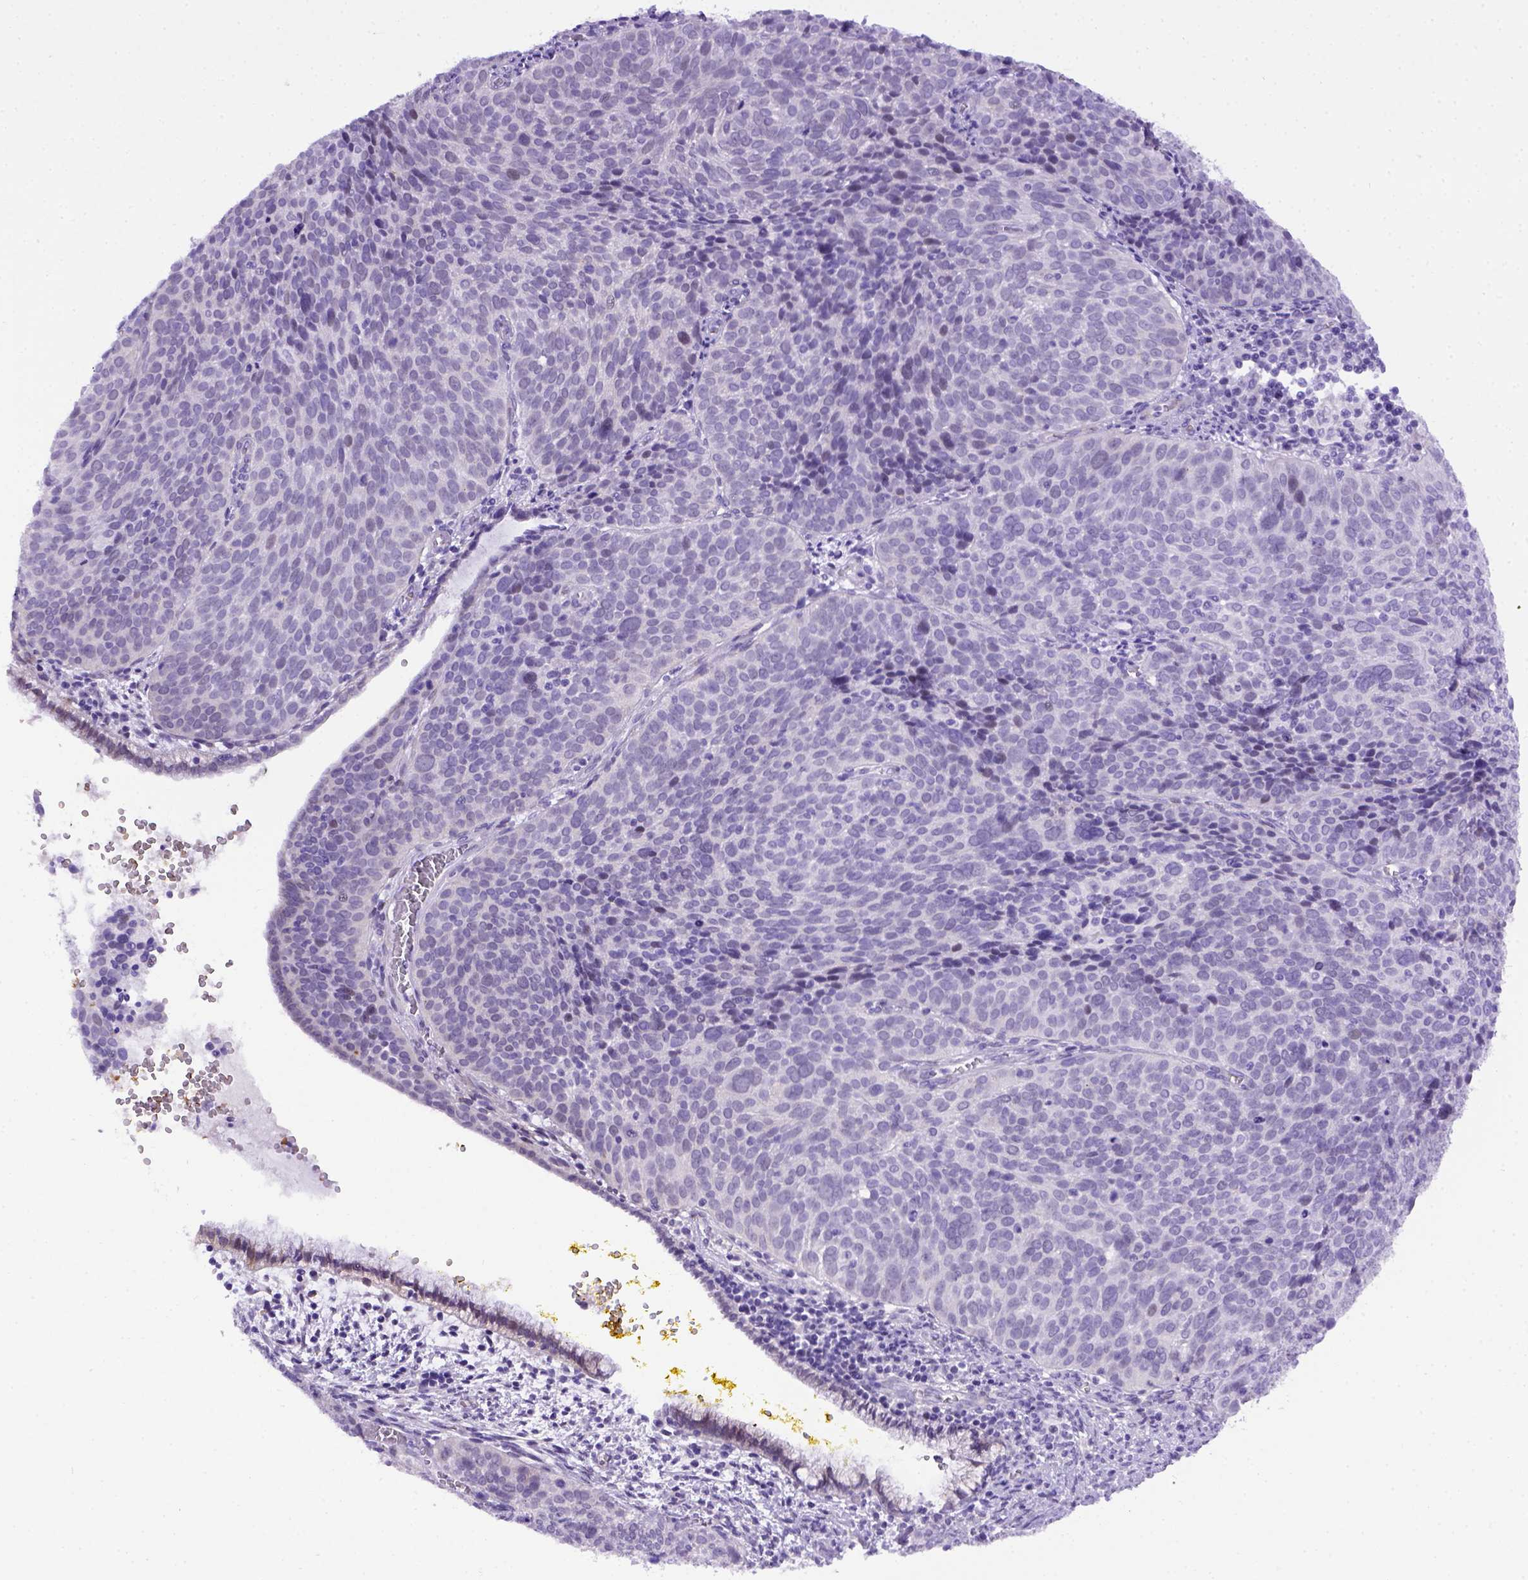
{"staining": {"intensity": "negative", "quantity": "none", "location": "none"}, "tissue": "cervical cancer", "cell_type": "Tumor cells", "image_type": "cancer", "snomed": [{"axis": "morphology", "description": "Squamous cell carcinoma, NOS"}, {"axis": "topography", "description": "Cervix"}], "caption": "High power microscopy image of an immunohistochemistry histopathology image of squamous cell carcinoma (cervical), revealing no significant positivity in tumor cells.", "gene": "ADAM12", "patient": {"sex": "female", "age": 39}}